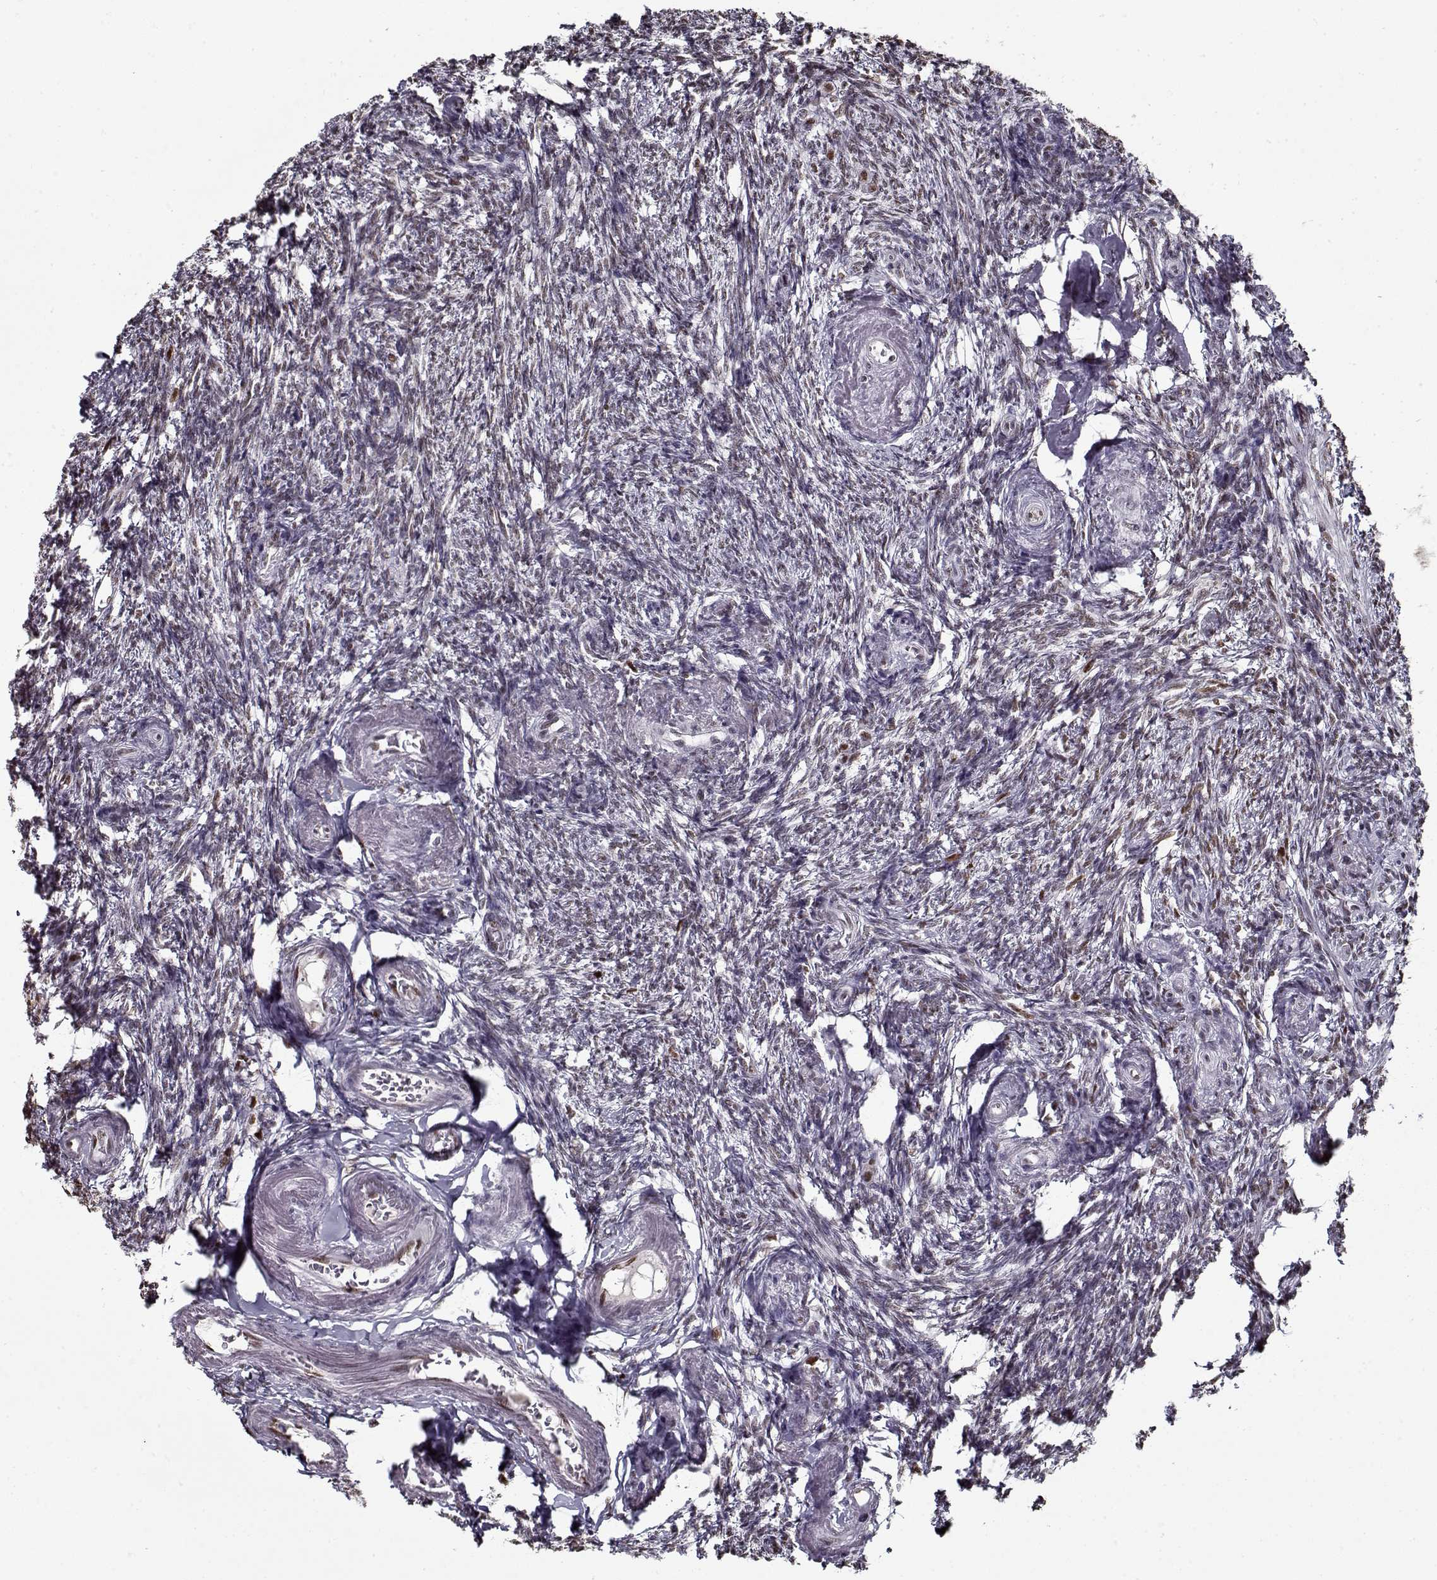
{"staining": {"intensity": "weak", "quantity": "<25%", "location": "nuclear"}, "tissue": "ovary", "cell_type": "Ovarian stroma cells", "image_type": "normal", "snomed": [{"axis": "morphology", "description": "Normal tissue, NOS"}, {"axis": "topography", "description": "Ovary"}], "caption": "Unremarkable ovary was stained to show a protein in brown. There is no significant staining in ovarian stroma cells. The staining was performed using DAB (3,3'-diaminobenzidine) to visualize the protein expression in brown, while the nuclei were stained in blue with hematoxylin (Magnification: 20x).", "gene": "PRMT1", "patient": {"sex": "female", "age": 72}}